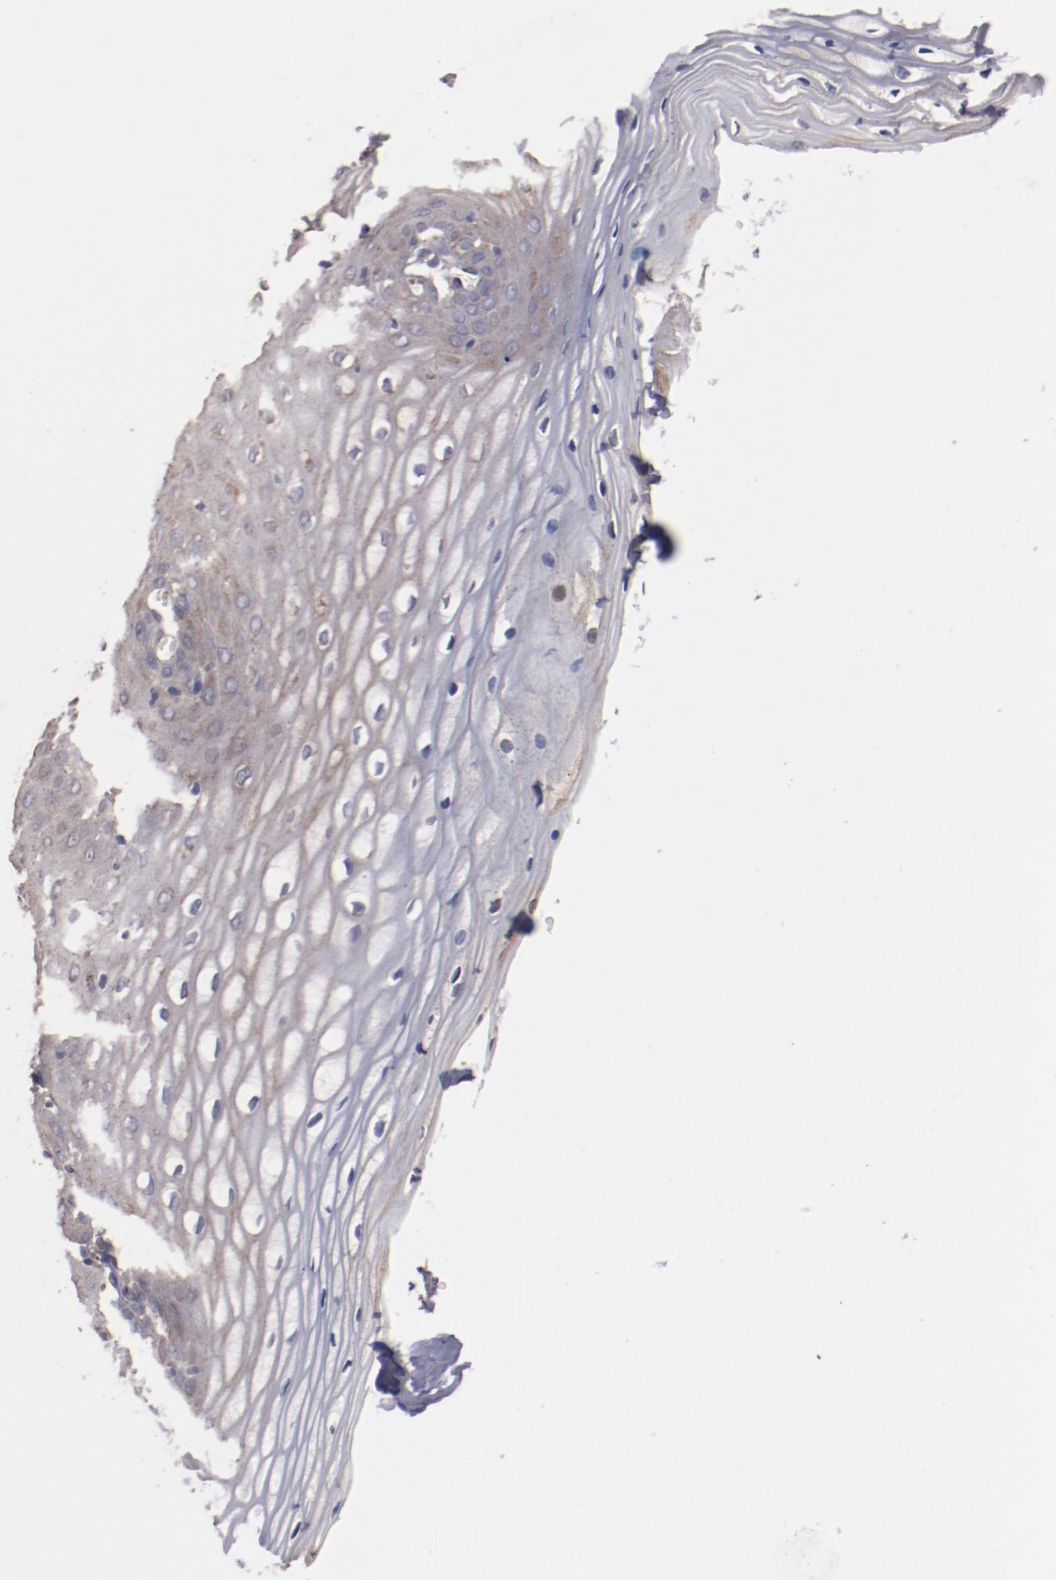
{"staining": {"intensity": "weak", "quantity": "<25%", "location": "cytoplasmic/membranous"}, "tissue": "vagina", "cell_type": "Squamous epithelial cells", "image_type": "normal", "snomed": [{"axis": "morphology", "description": "Normal tissue, NOS"}, {"axis": "topography", "description": "Vagina"}], "caption": "Human vagina stained for a protein using immunohistochemistry demonstrates no positivity in squamous epithelial cells.", "gene": "DIPK2B", "patient": {"sex": "female", "age": 55}}